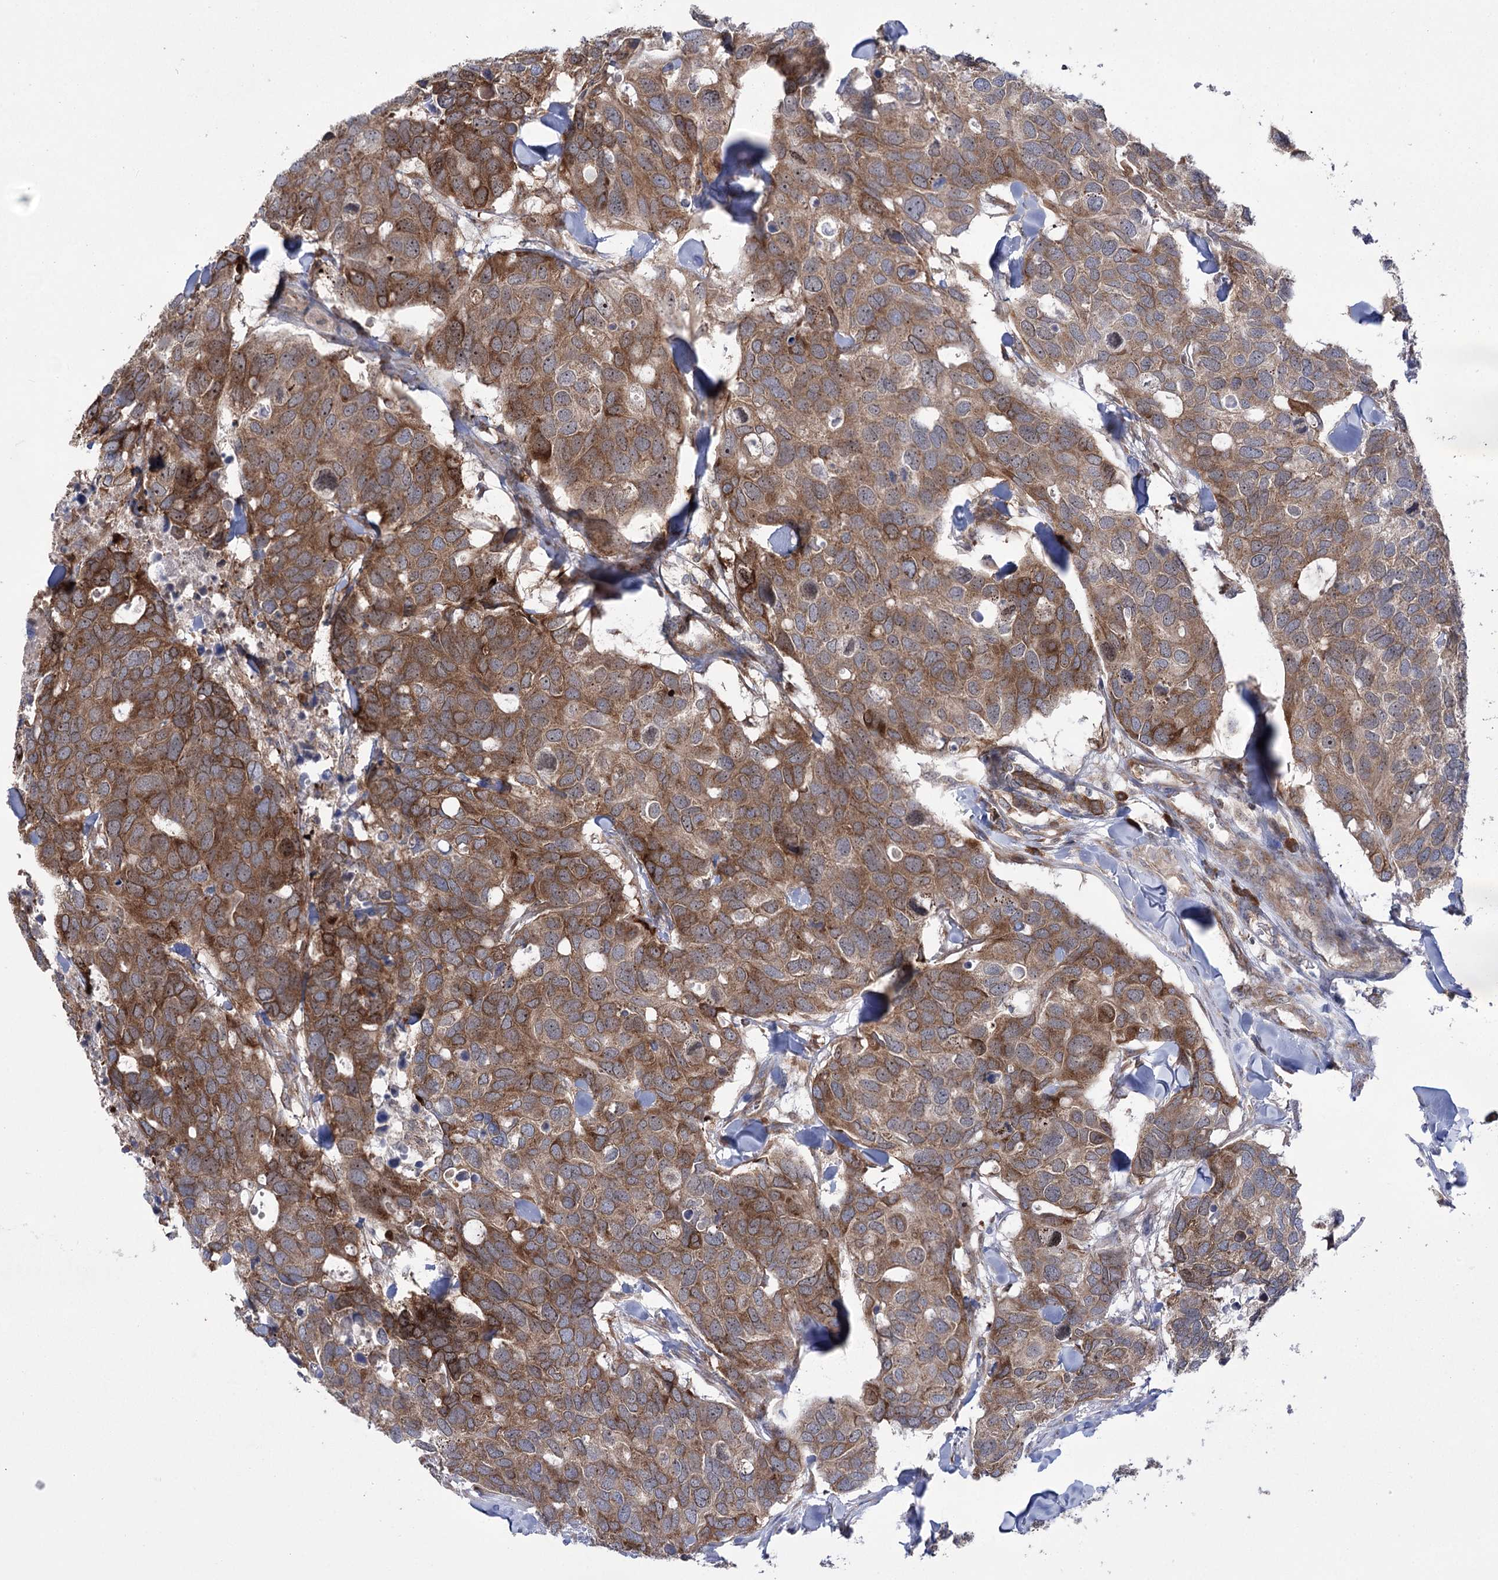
{"staining": {"intensity": "moderate", "quantity": ">75%", "location": "cytoplasmic/membranous"}, "tissue": "breast cancer", "cell_type": "Tumor cells", "image_type": "cancer", "snomed": [{"axis": "morphology", "description": "Duct carcinoma"}, {"axis": "topography", "description": "Breast"}], "caption": "Human breast cancer (intraductal carcinoma) stained with a brown dye displays moderate cytoplasmic/membranous positive staining in about >75% of tumor cells.", "gene": "ZNF622", "patient": {"sex": "female", "age": 83}}